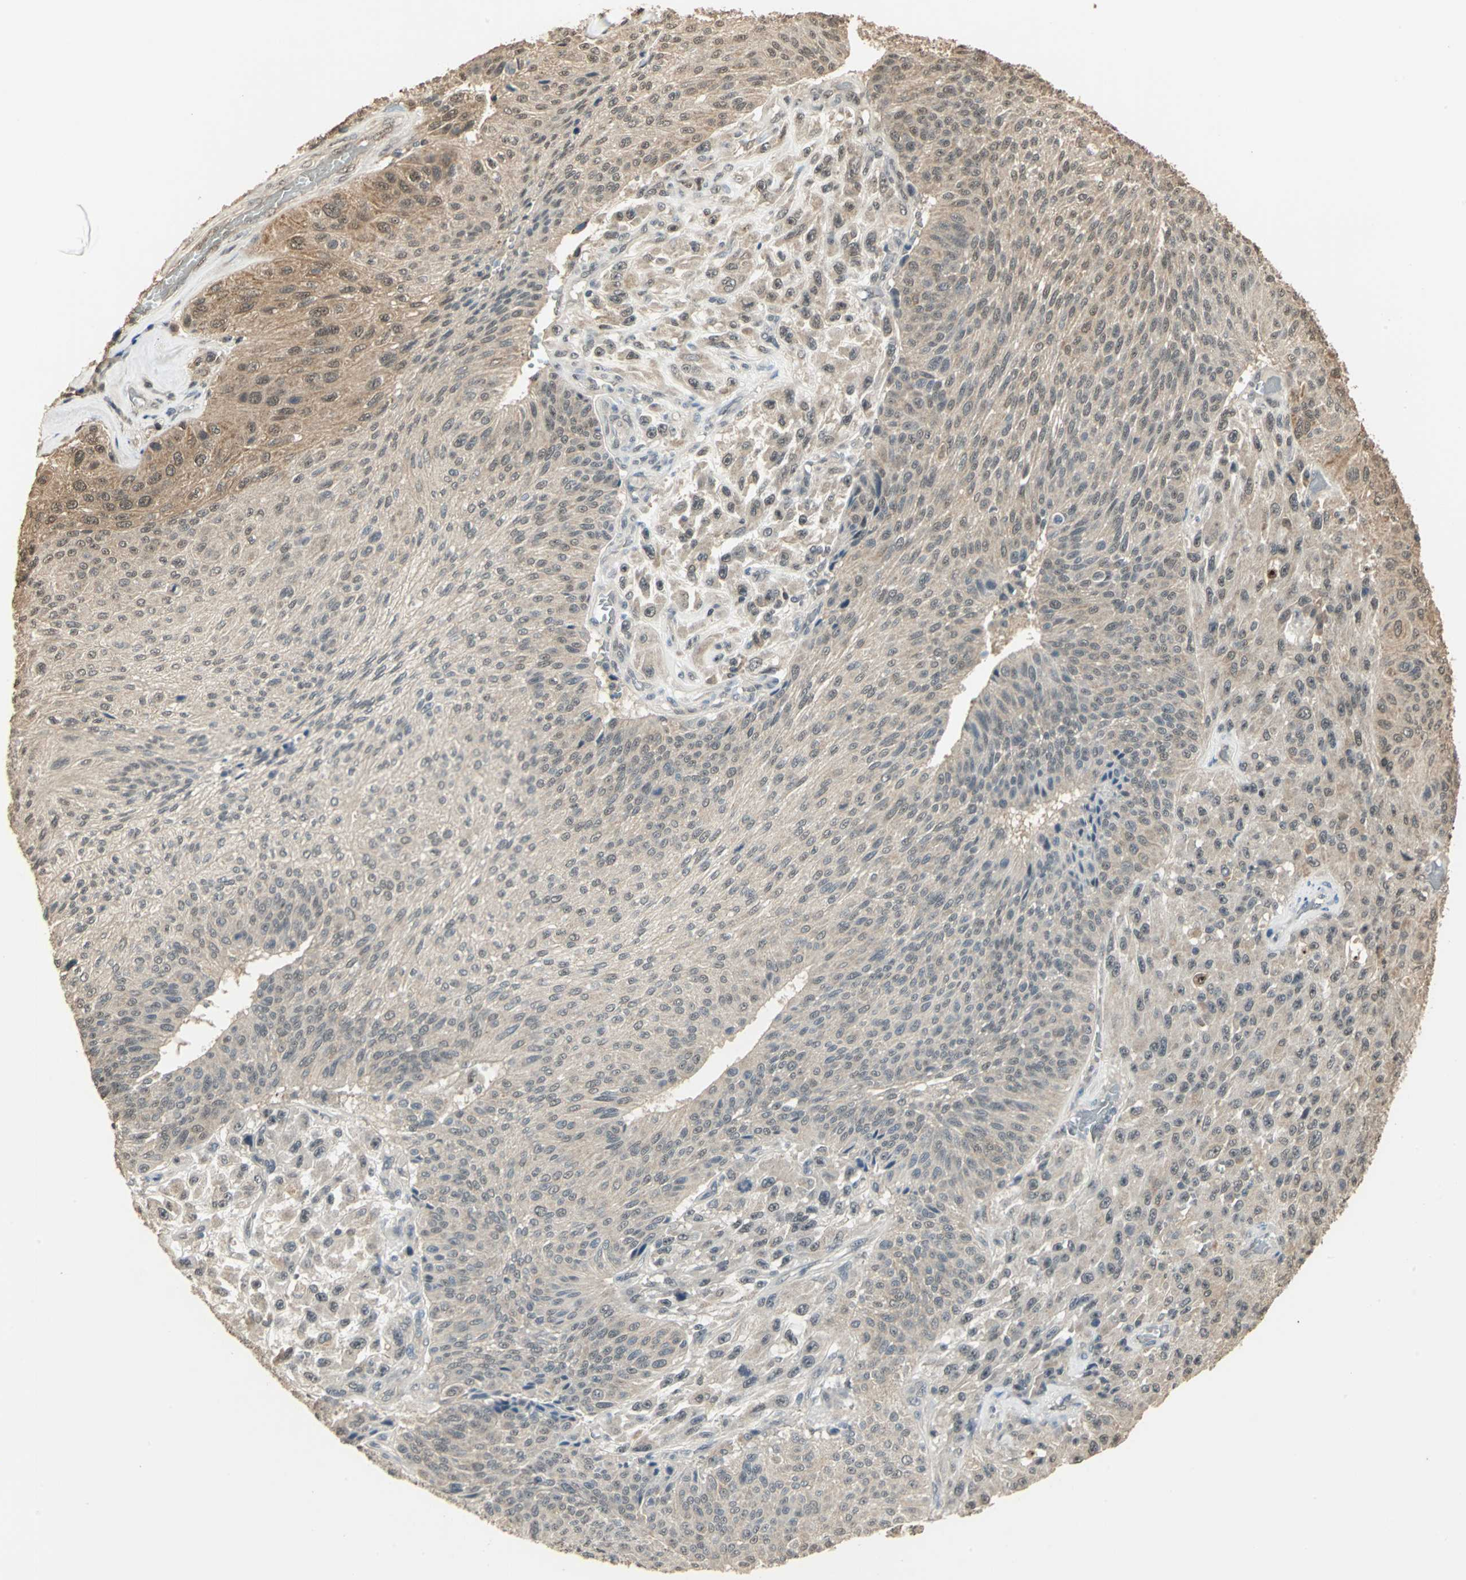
{"staining": {"intensity": "weak", "quantity": "25%-75%", "location": "cytoplasmic/membranous"}, "tissue": "urothelial cancer", "cell_type": "Tumor cells", "image_type": "cancer", "snomed": [{"axis": "morphology", "description": "Urothelial carcinoma, High grade"}, {"axis": "topography", "description": "Urinary bladder"}], "caption": "Human high-grade urothelial carcinoma stained for a protein (brown) shows weak cytoplasmic/membranous positive positivity in approximately 25%-75% of tumor cells.", "gene": "UCHL5", "patient": {"sex": "male", "age": 66}}